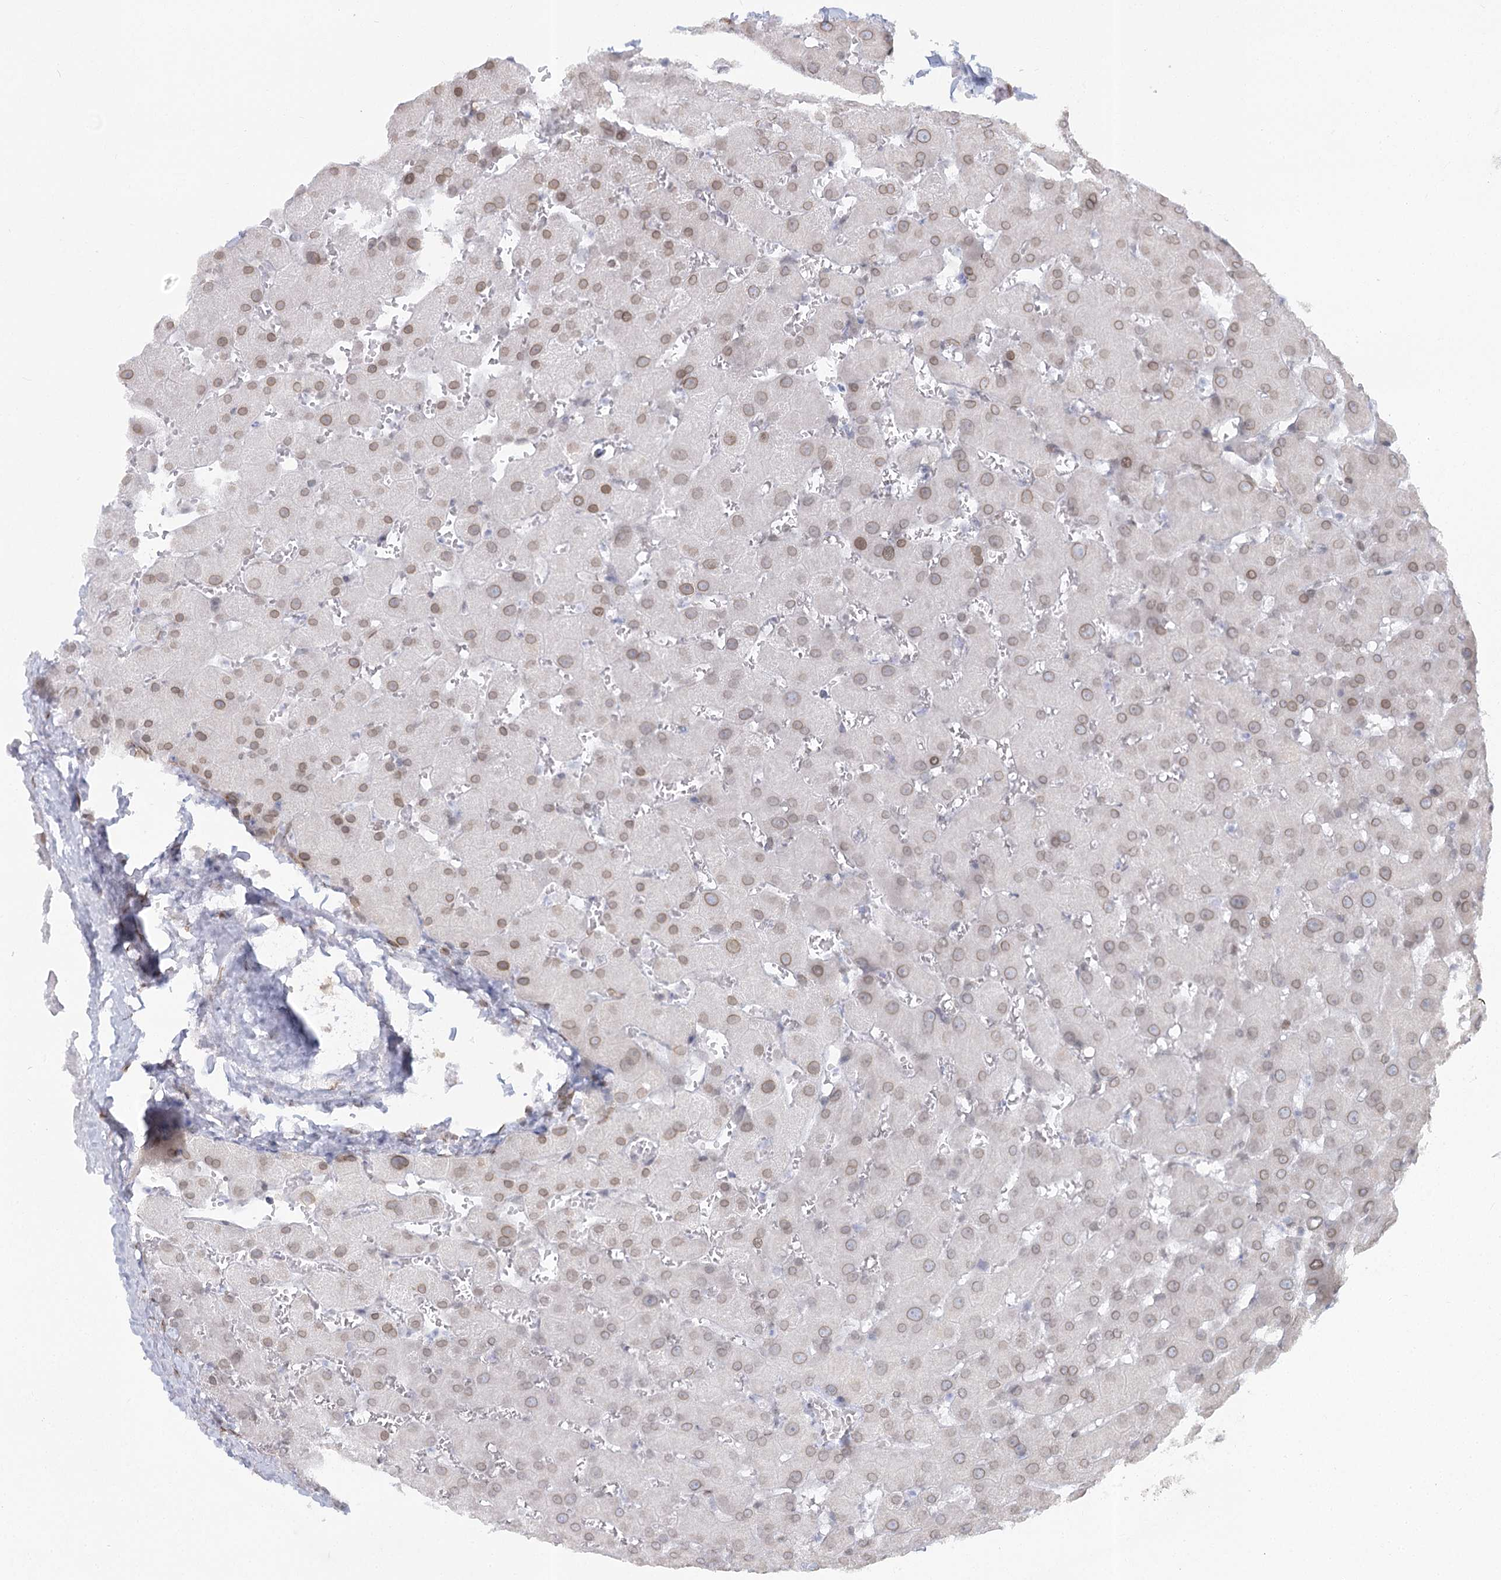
{"staining": {"intensity": "negative", "quantity": "none", "location": "none"}, "tissue": "liver", "cell_type": "Cholangiocytes", "image_type": "normal", "snomed": [{"axis": "morphology", "description": "Normal tissue, NOS"}, {"axis": "topography", "description": "Liver"}], "caption": "Immunohistochemical staining of unremarkable liver reveals no significant positivity in cholangiocytes.", "gene": "VWA5A", "patient": {"sex": "female", "age": 63}}